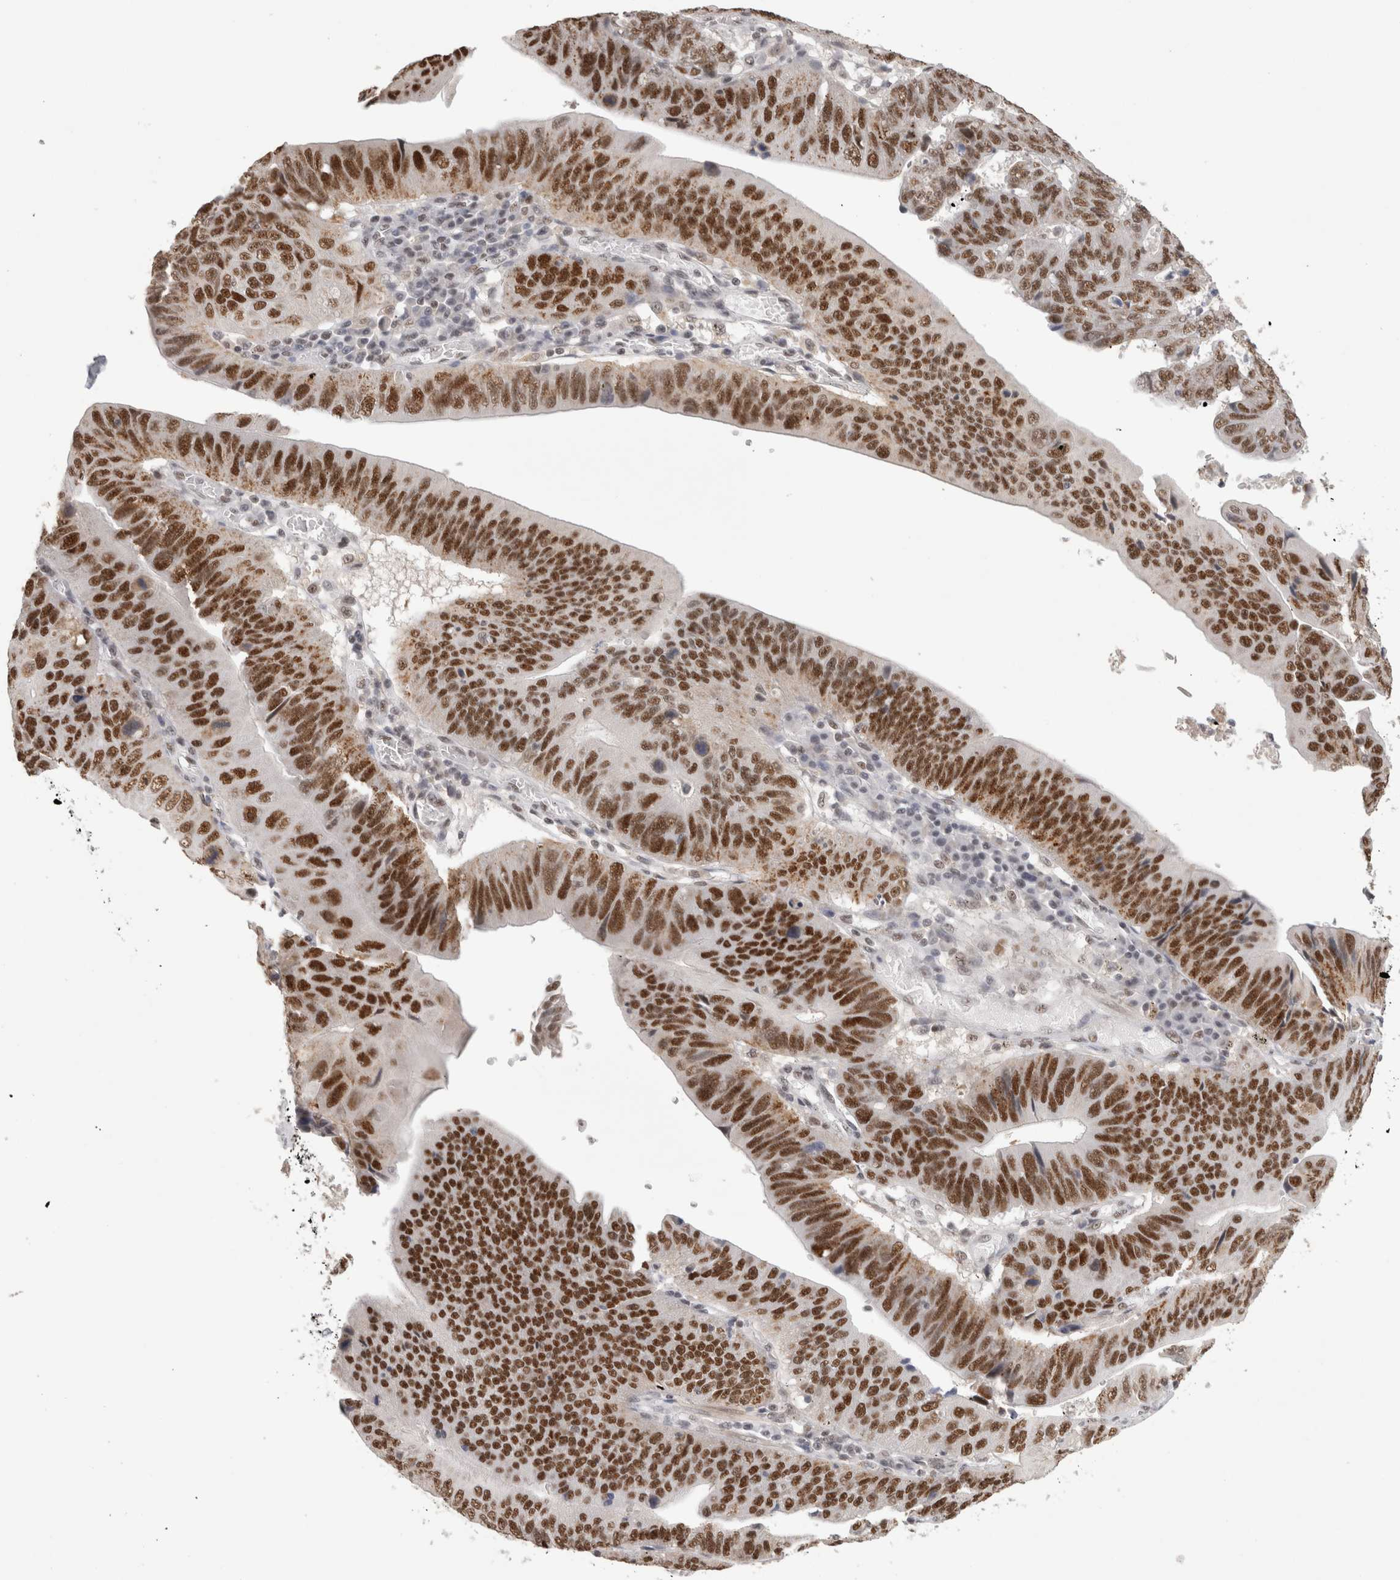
{"staining": {"intensity": "strong", "quantity": "25%-75%", "location": "nuclear"}, "tissue": "stomach cancer", "cell_type": "Tumor cells", "image_type": "cancer", "snomed": [{"axis": "morphology", "description": "Adenocarcinoma, NOS"}, {"axis": "topography", "description": "Stomach"}], "caption": "Strong nuclear staining is present in approximately 25%-75% of tumor cells in stomach cancer (adenocarcinoma).", "gene": "ZNF830", "patient": {"sex": "male", "age": 59}}